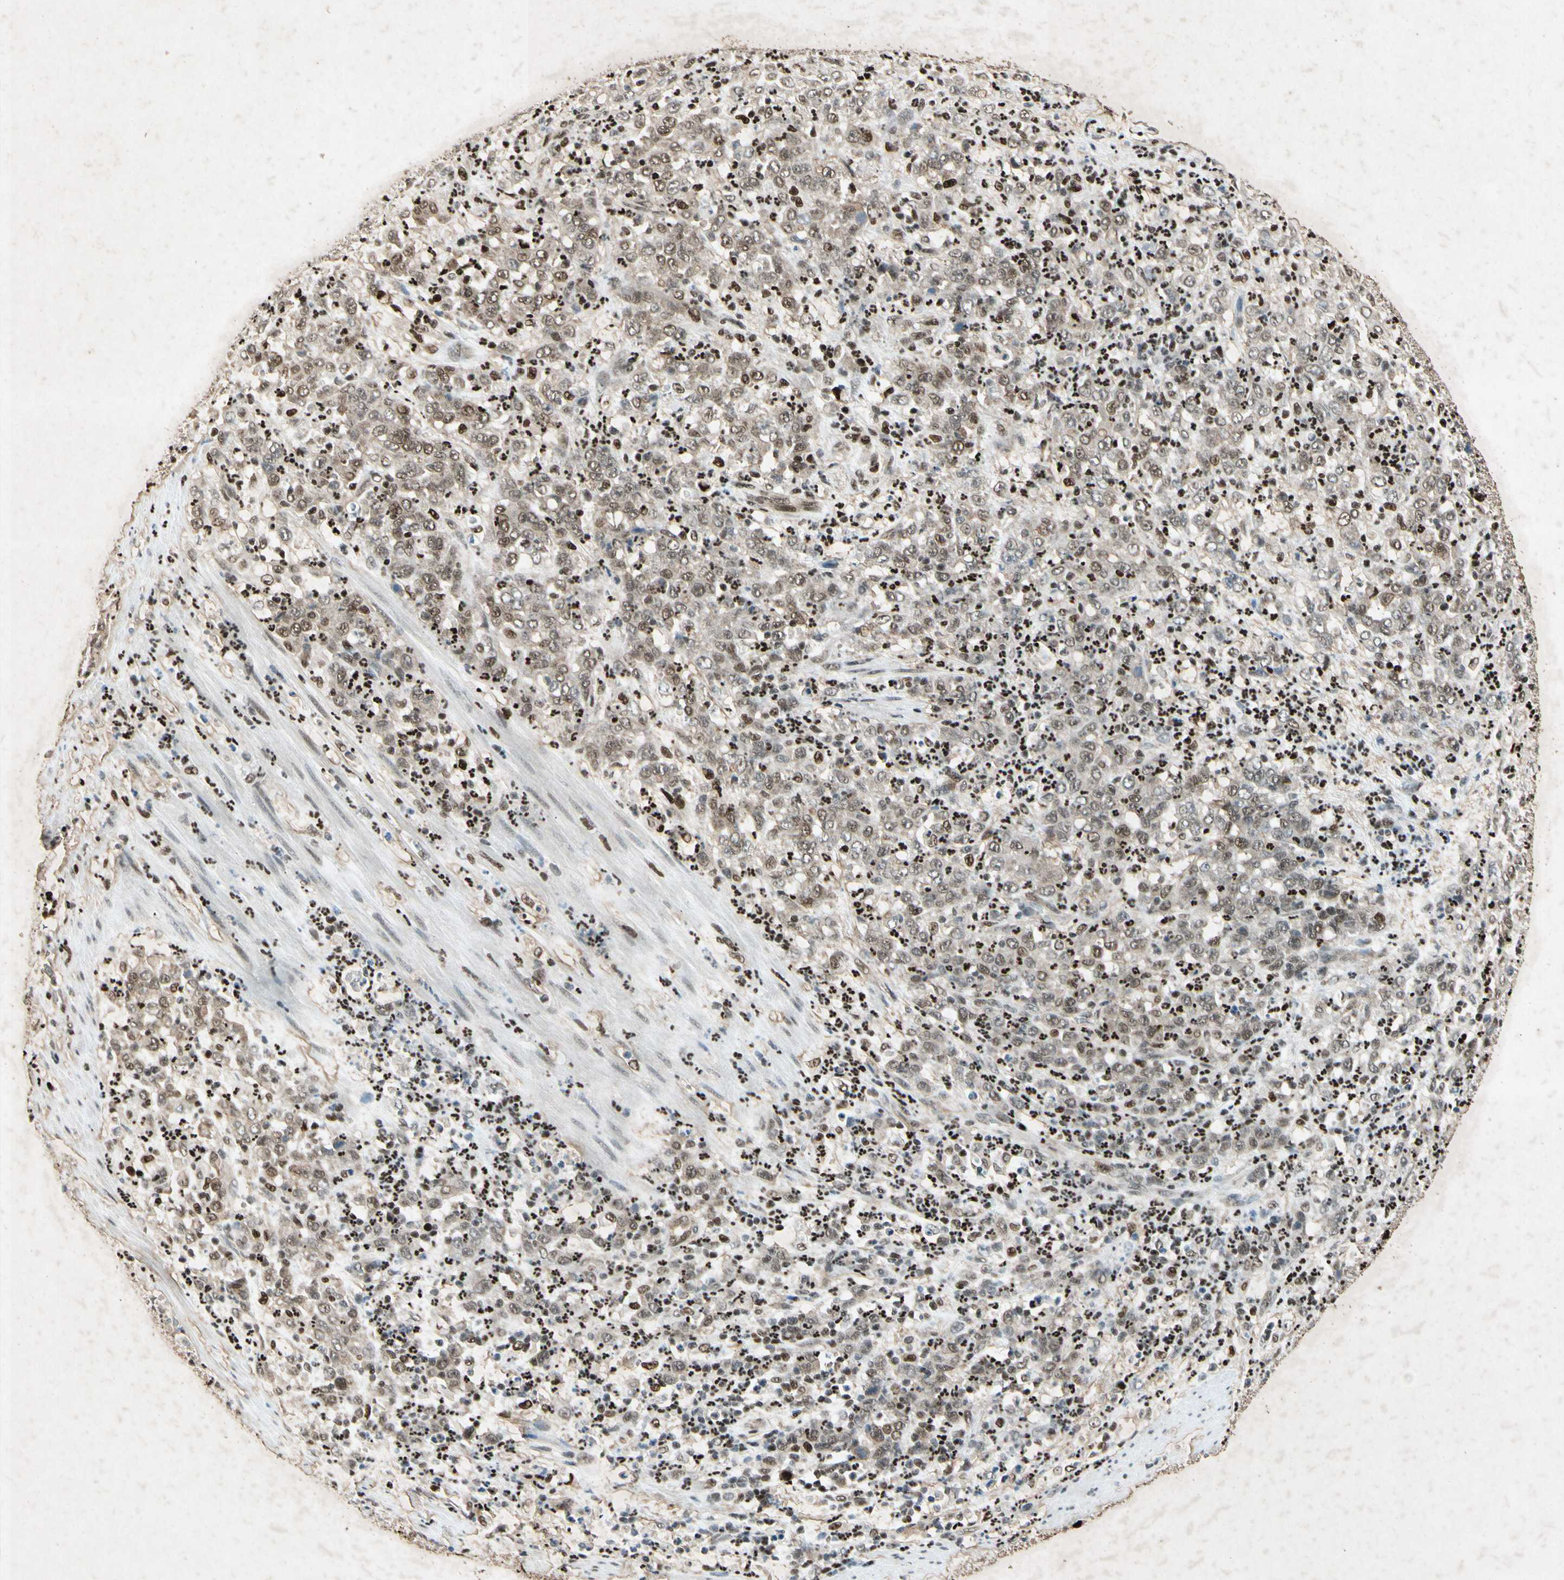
{"staining": {"intensity": "moderate", "quantity": ">75%", "location": "cytoplasmic/membranous,nuclear"}, "tissue": "stomach cancer", "cell_type": "Tumor cells", "image_type": "cancer", "snomed": [{"axis": "morphology", "description": "Adenocarcinoma, NOS"}, {"axis": "topography", "description": "Stomach, lower"}], "caption": "Immunohistochemical staining of stomach adenocarcinoma exhibits medium levels of moderate cytoplasmic/membranous and nuclear positivity in about >75% of tumor cells. The staining is performed using DAB brown chromogen to label protein expression. The nuclei are counter-stained blue using hematoxylin.", "gene": "RNF43", "patient": {"sex": "female", "age": 71}}